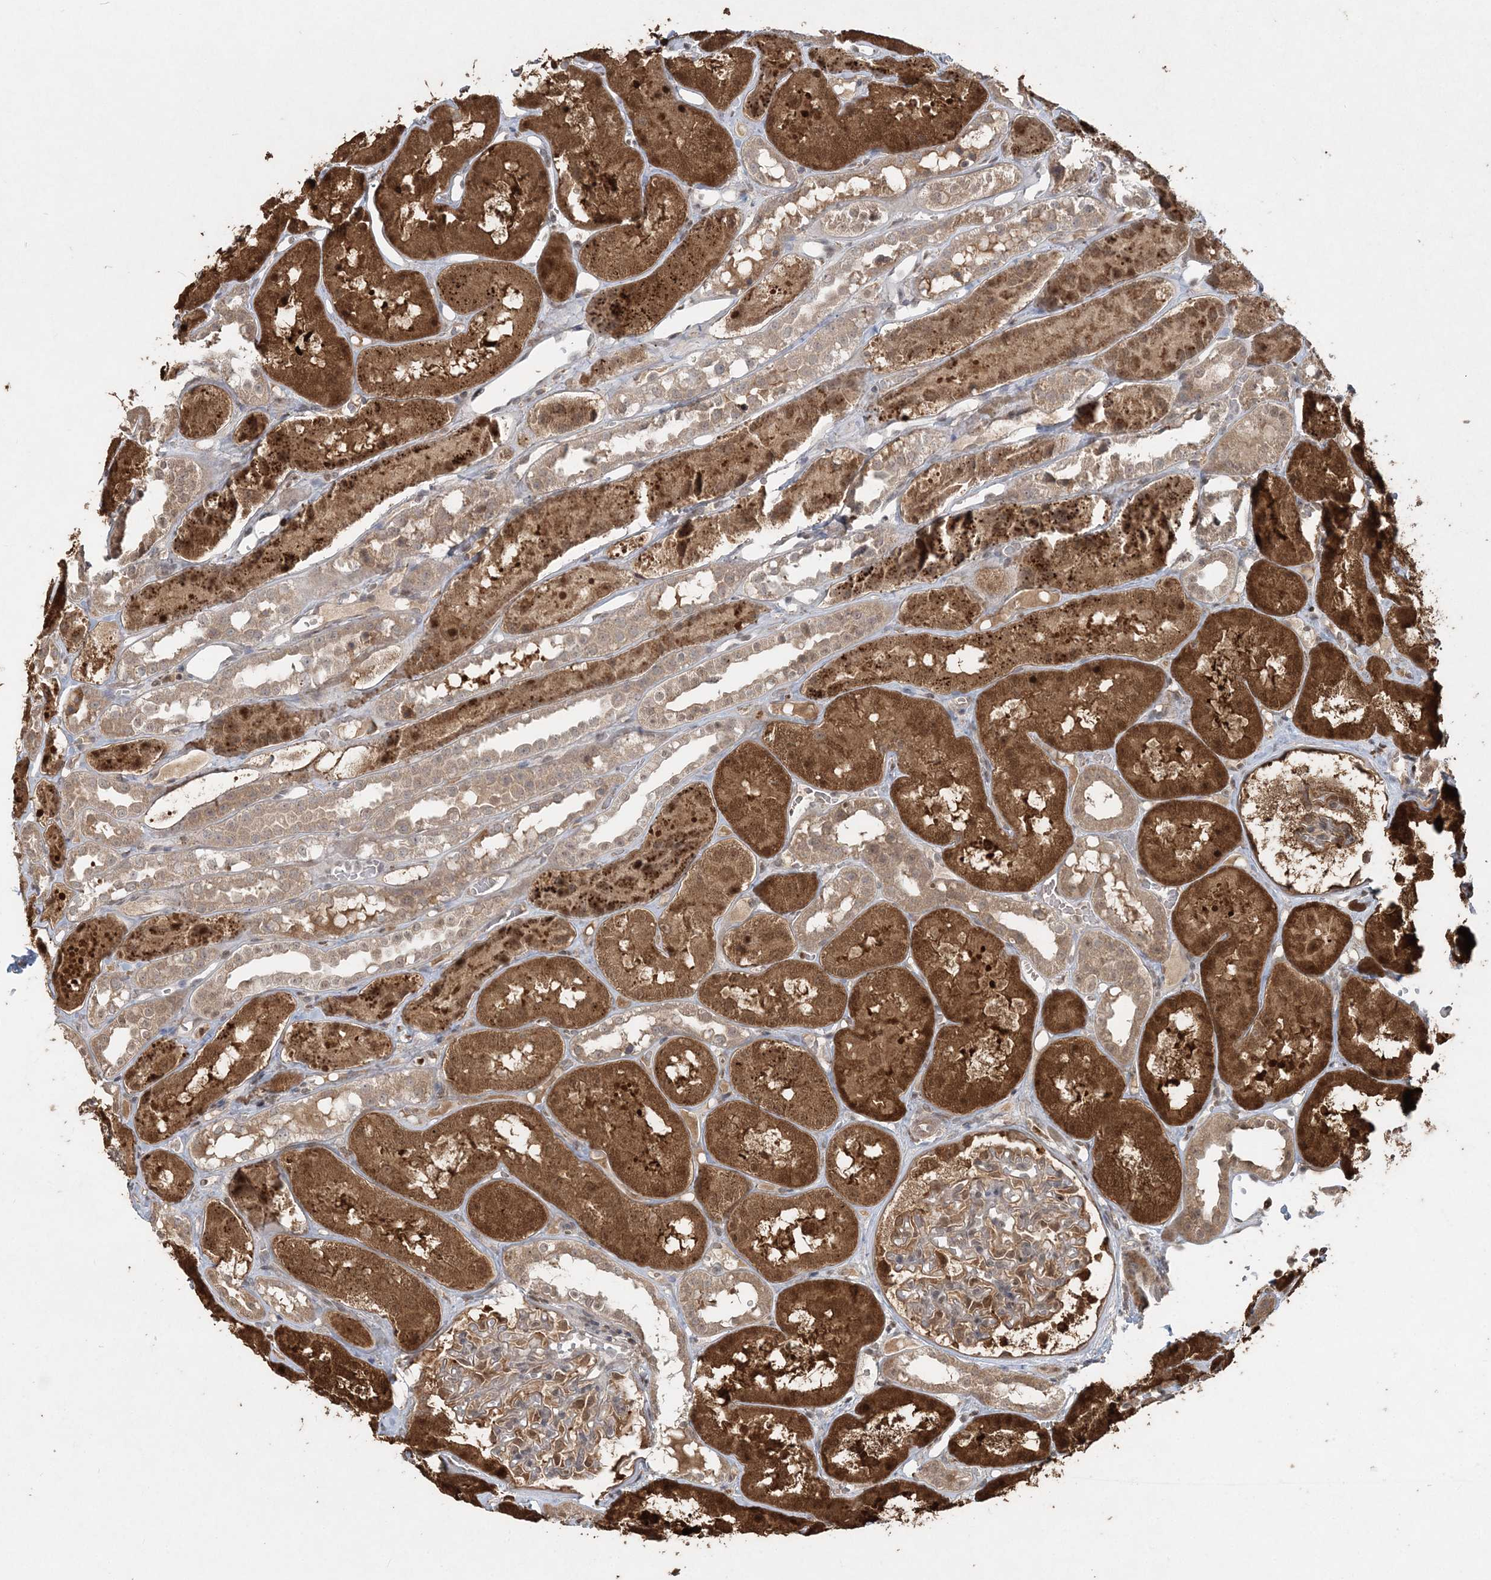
{"staining": {"intensity": "moderate", "quantity": "<25%", "location": "cytoplasmic/membranous"}, "tissue": "kidney", "cell_type": "Cells in glomeruli", "image_type": "normal", "snomed": [{"axis": "morphology", "description": "Normal tissue, NOS"}, {"axis": "topography", "description": "Kidney"}], "caption": "IHC of unremarkable human kidney reveals low levels of moderate cytoplasmic/membranous positivity in about <25% of cells in glomeruli. (DAB IHC with brightfield microscopy, high magnification).", "gene": "SLU7", "patient": {"sex": "male", "age": 16}}